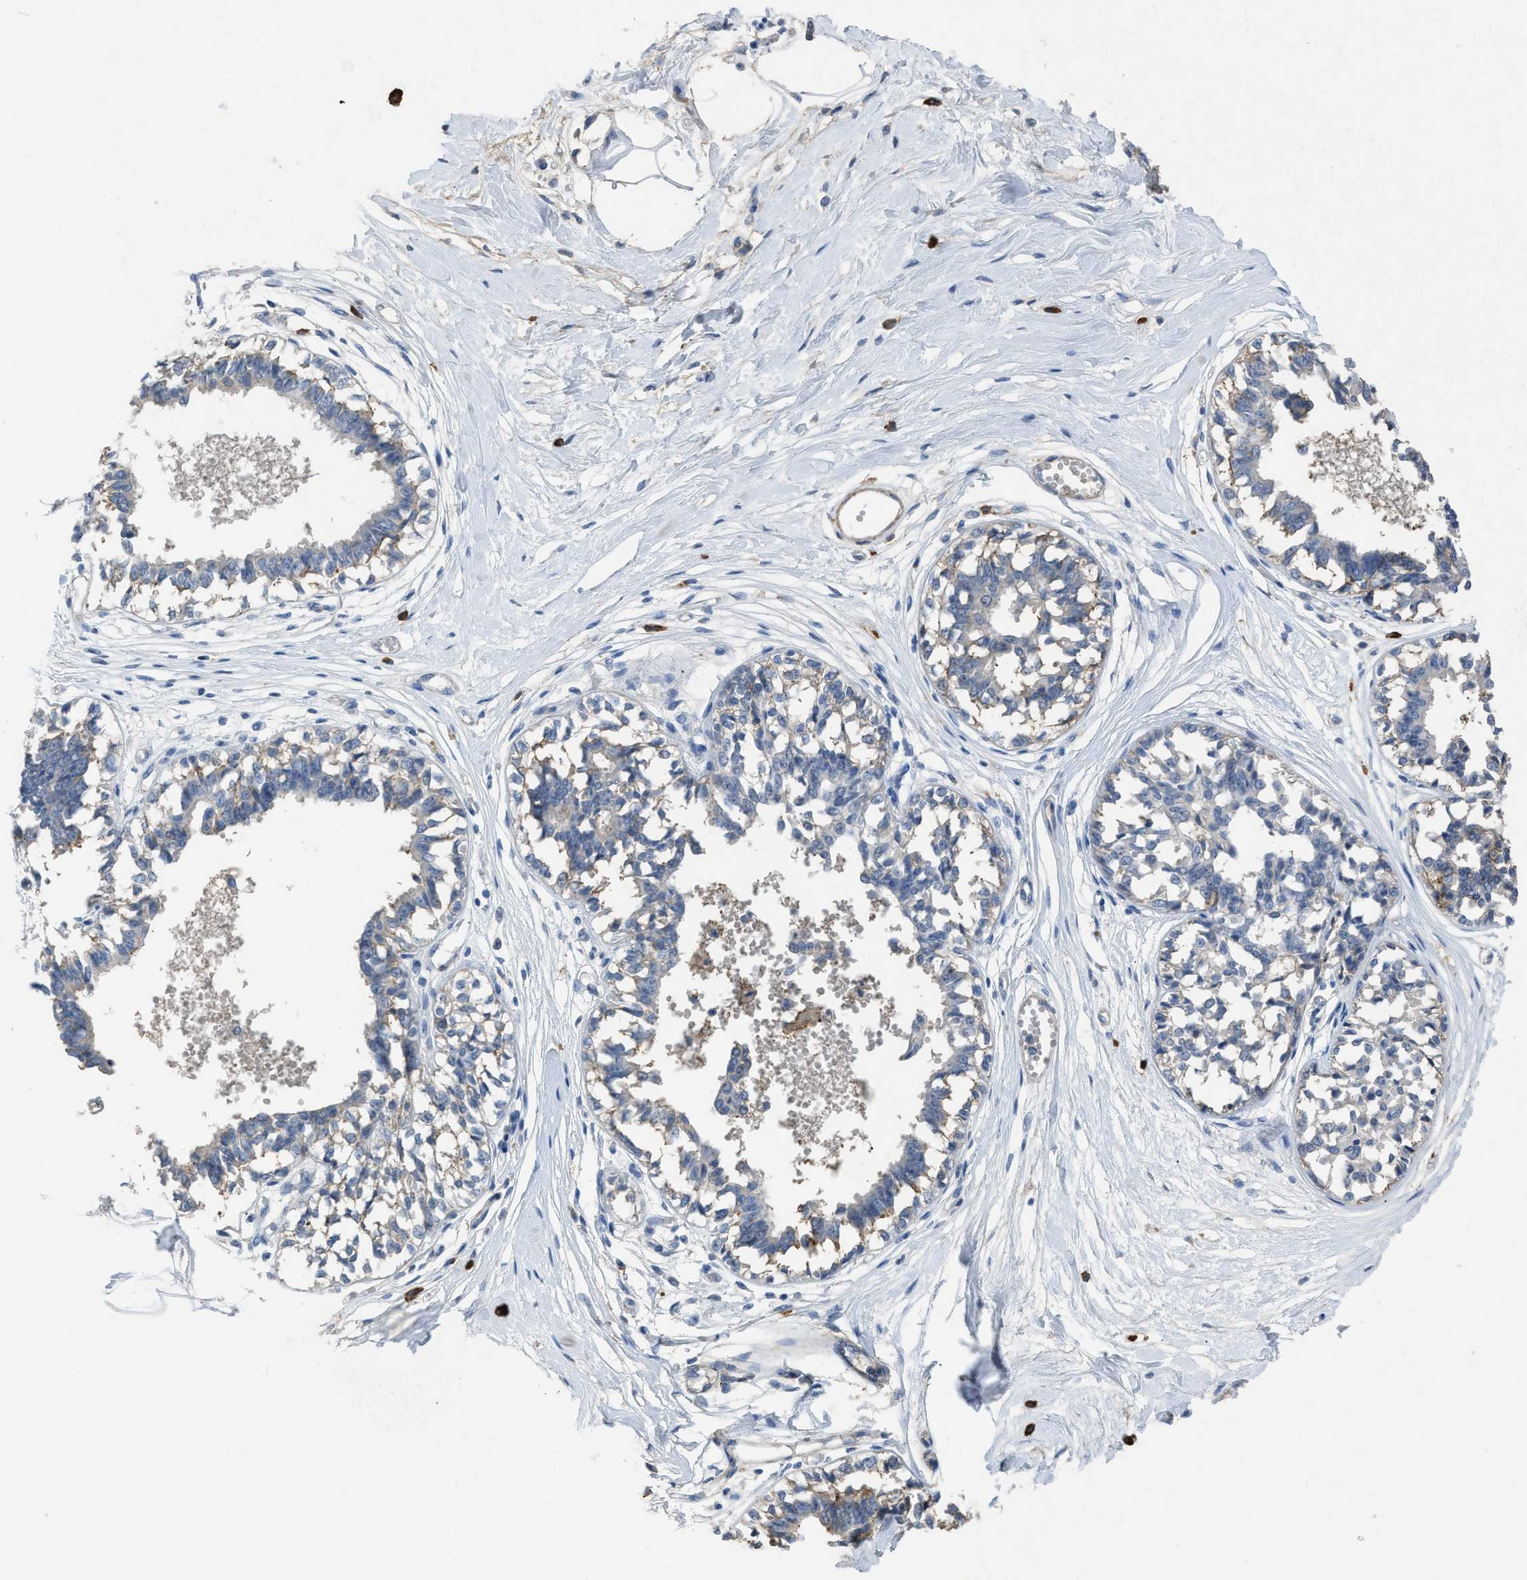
{"staining": {"intensity": "negative", "quantity": "none", "location": "none"}, "tissue": "breast", "cell_type": "Adipocytes", "image_type": "normal", "snomed": [{"axis": "morphology", "description": "Normal tissue, NOS"}, {"axis": "topography", "description": "Breast"}], "caption": "This is an IHC photomicrograph of normal breast. There is no expression in adipocytes.", "gene": "OR51E1", "patient": {"sex": "female", "age": 45}}